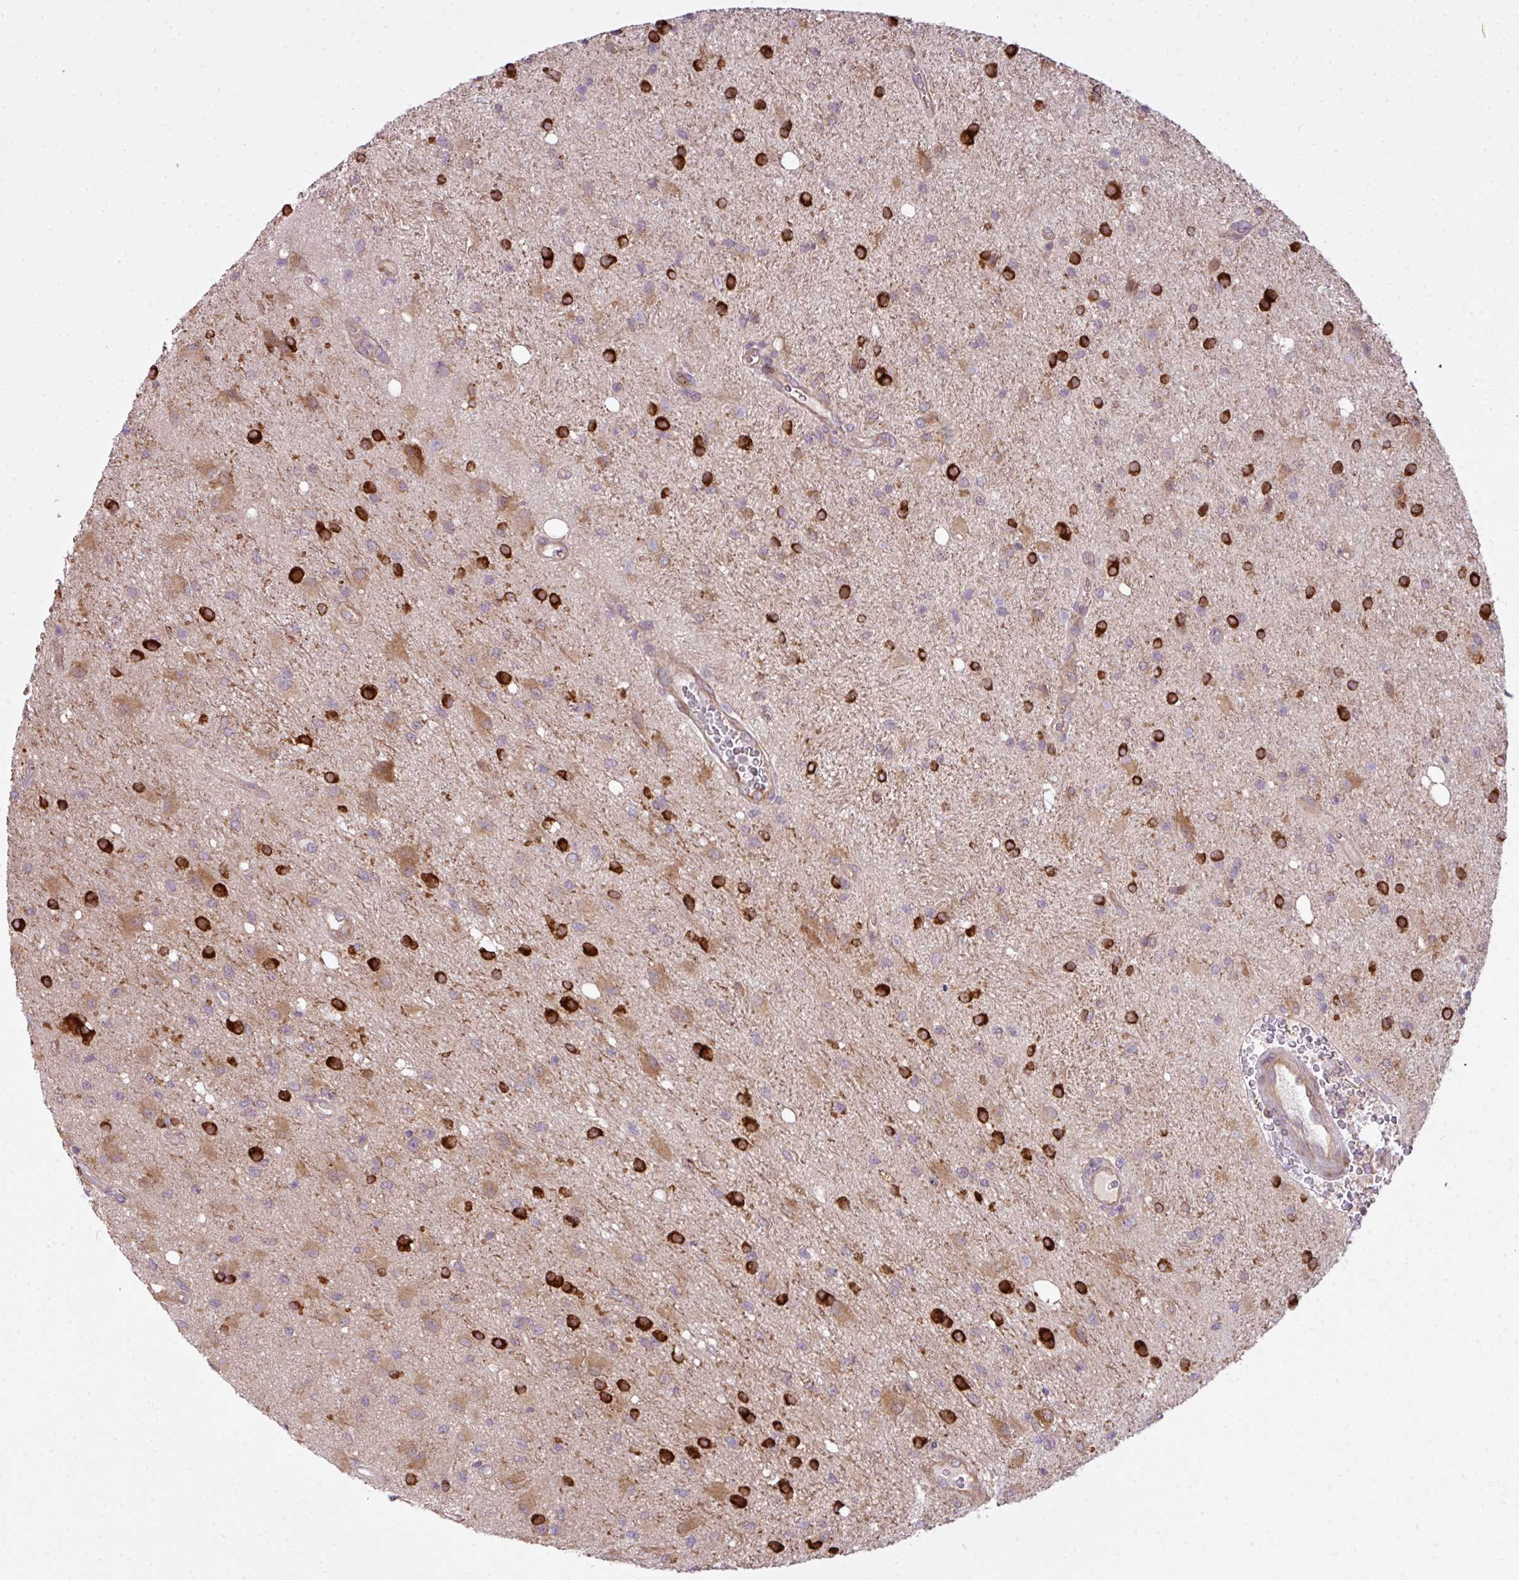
{"staining": {"intensity": "strong", "quantity": "25%-75%", "location": "cytoplasmic/membranous"}, "tissue": "glioma", "cell_type": "Tumor cells", "image_type": "cancer", "snomed": [{"axis": "morphology", "description": "Glioma, malignant, High grade"}, {"axis": "topography", "description": "Brain"}], "caption": "Immunohistochemistry photomicrograph of glioma stained for a protein (brown), which shows high levels of strong cytoplasmic/membranous expression in about 25%-75% of tumor cells.", "gene": "COX18", "patient": {"sex": "male", "age": 67}}